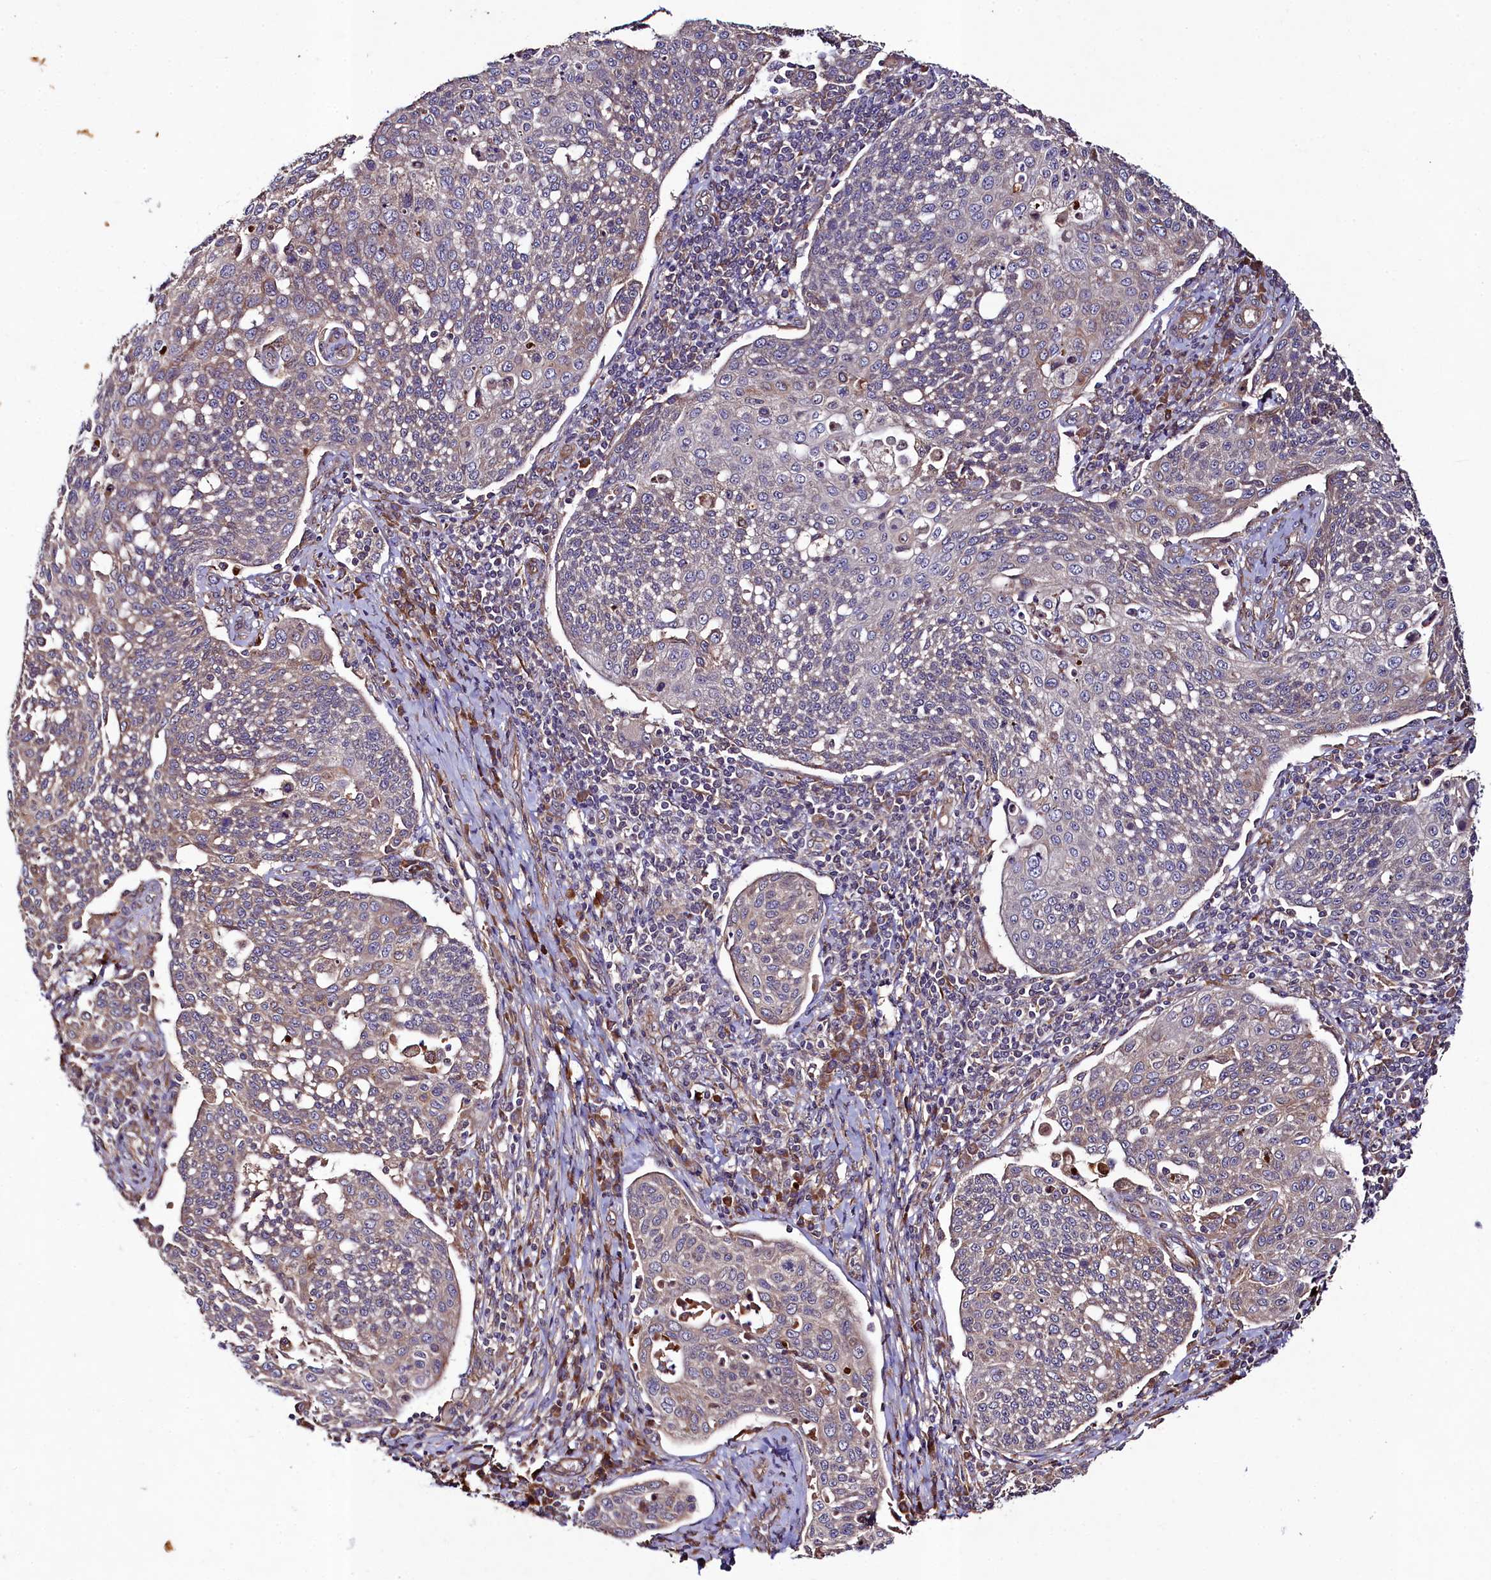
{"staining": {"intensity": "weak", "quantity": "<25%", "location": "cytoplasmic/membranous"}, "tissue": "cervical cancer", "cell_type": "Tumor cells", "image_type": "cancer", "snomed": [{"axis": "morphology", "description": "Squamous cell carcinoma, NOS"}, {"axis": "topography", "description": "Cervix"}], "caption": "This is an immunohistochemistry (IHC) photomicrograph of cervical squamous cell carcinoma. There is no positivity in tumor cells.", "gene": "CCDC102A", "patient": {"sex": "female", "age": 34}}